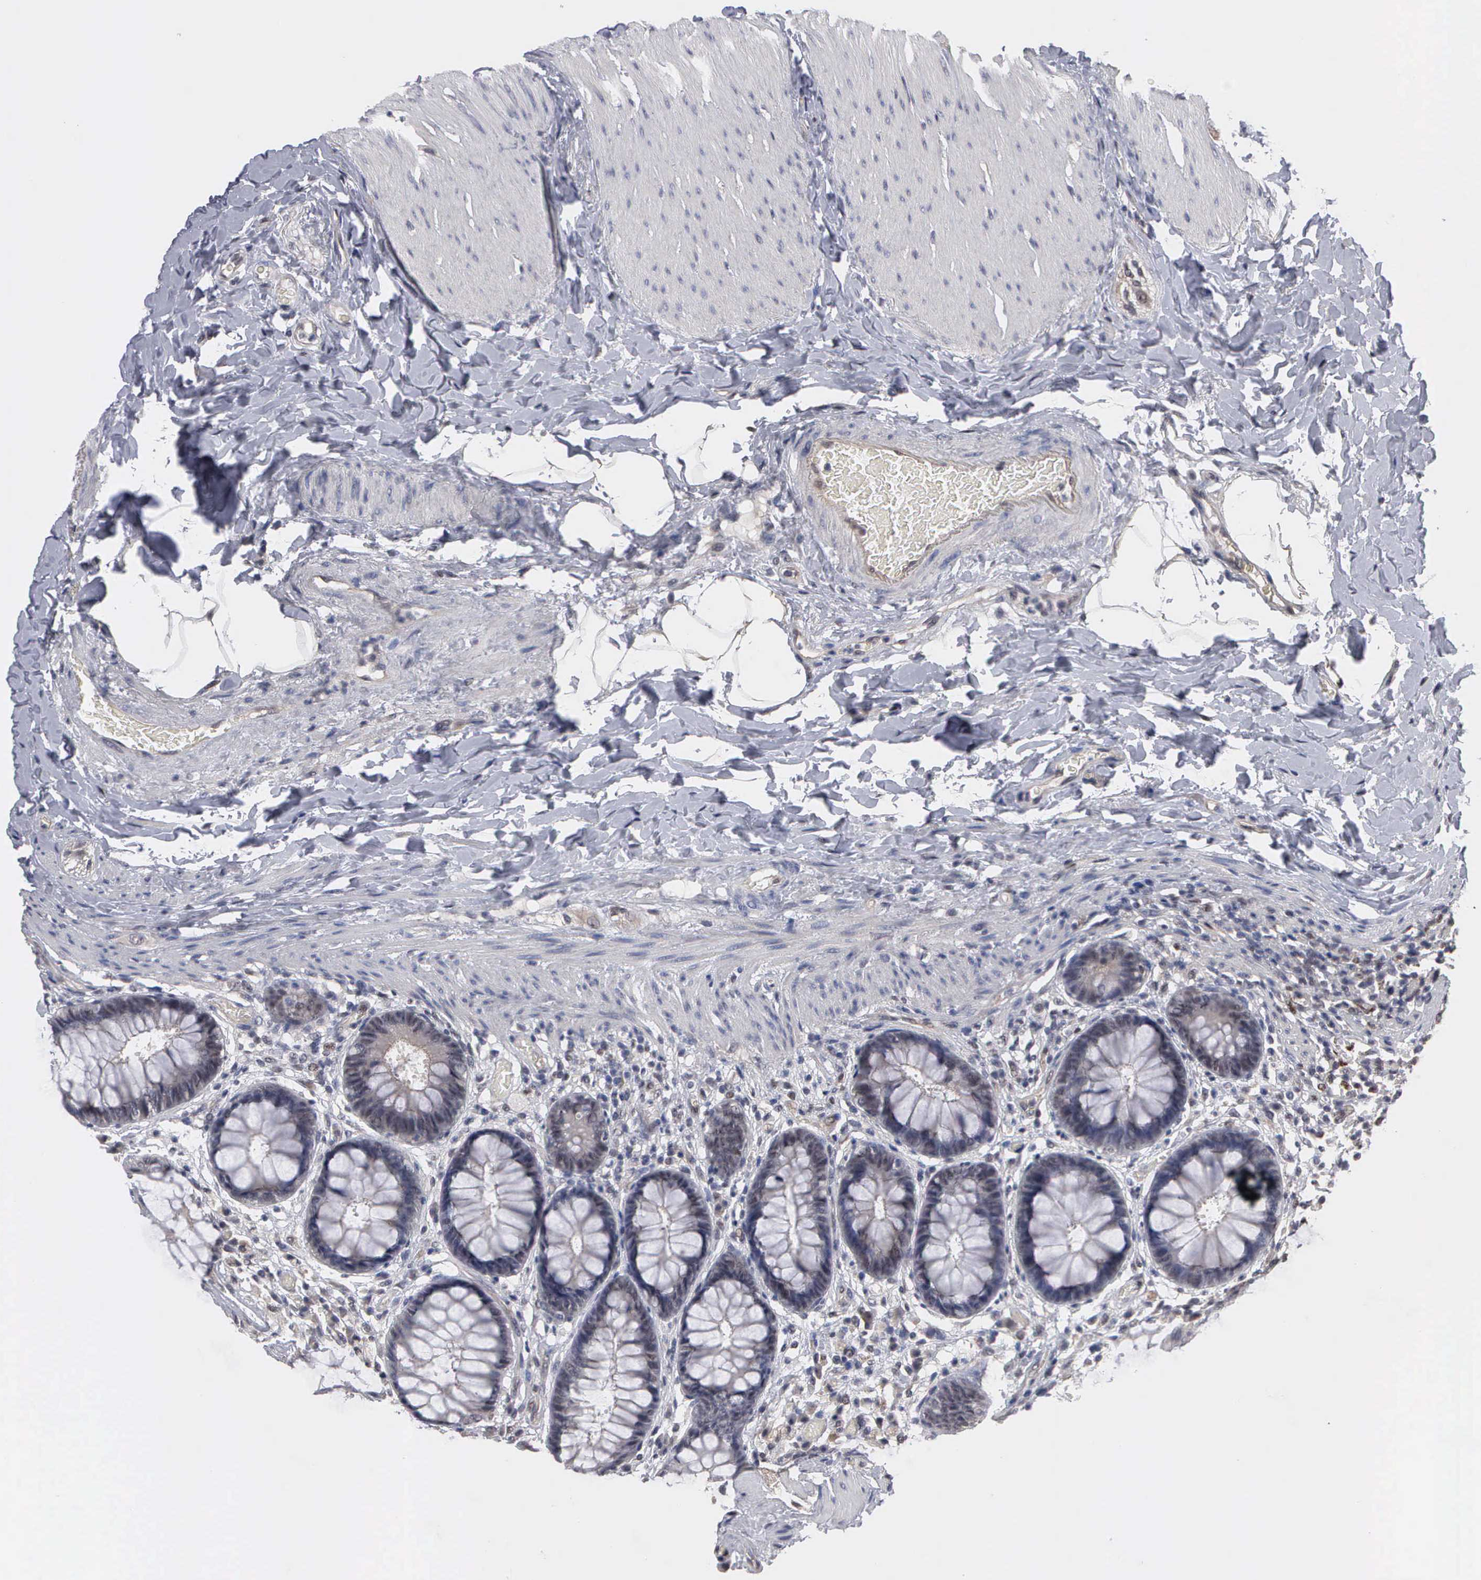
{"staining": {"intensity": "negative", "quantity": "none", "location": "none"}, "tissue": "rectum", "cell_type": "Glandular cells", "image_type": "normal", "snomed": [{"axis": "morphology", "description": "Normal tissue, NOS"}, {"axis": "topography", "description": "Rectum"}], "caption": "A high-resolution micrograph shows immunohistochemistry staining of unremarkable rectum, which reveals no significant staining in glandular cells.", "gene": "ZBTB33", "patient": {"sex": "female", "age": 46}}